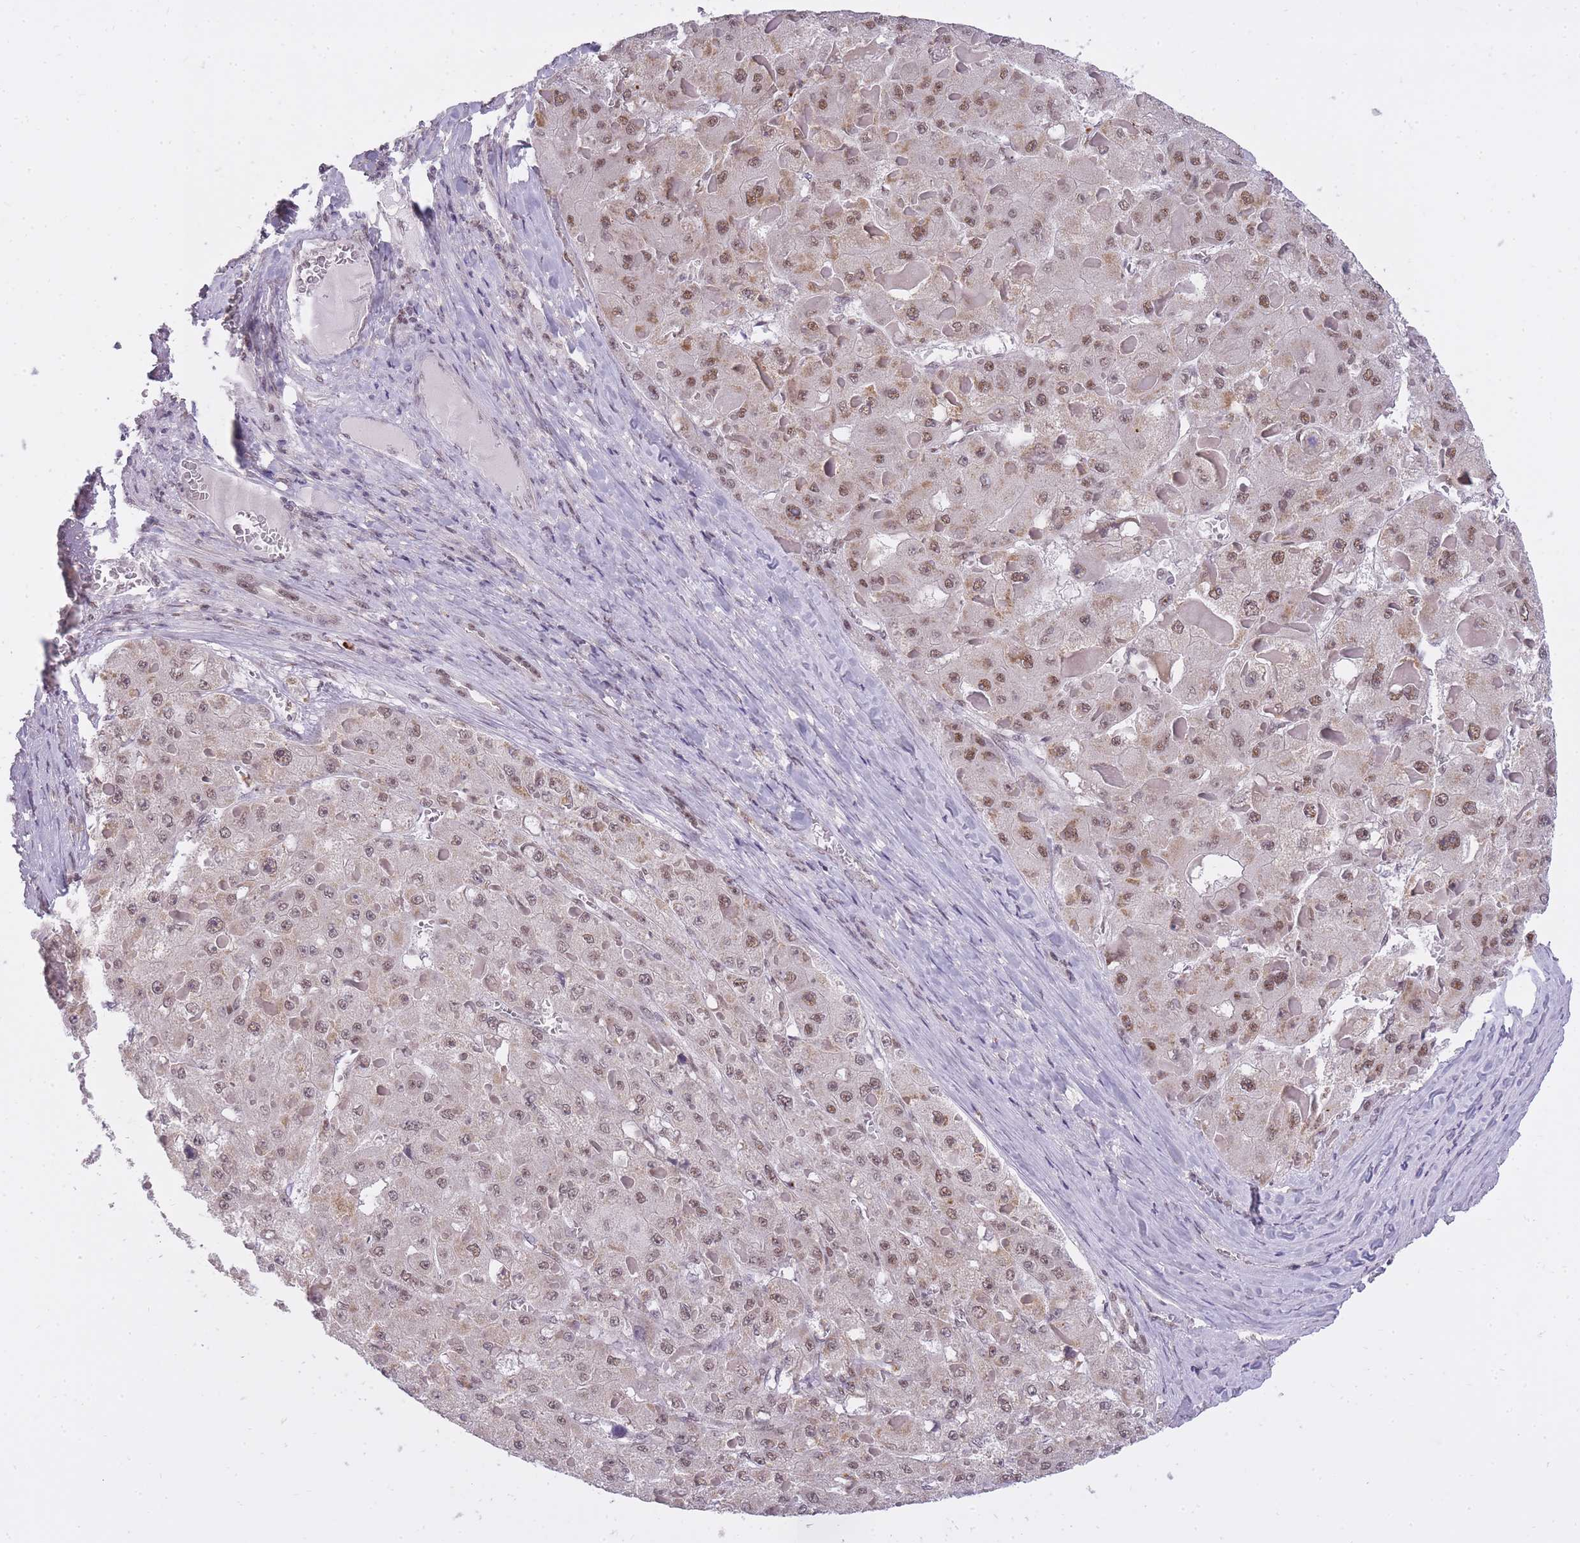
{"staining": {"intensity": "moderate", "quantity": ">75%", "location": "nuclear"}, "tissue": "liver cancer", "cell_type": "Tumor cells", "image_type": "cancer", "snomed": [{"axis": "morphology", "description": "Carcinoma, Hepatocellular, NOS"}, {"axis": "topography", "description": "Liver"}], "caption": "This photomicrograph demonstrates IHC staining of liver hepatocellular carcinoma, with medium moderate nuclear expression in approximately >75% of tumor cells.", "gene": "TIGD1", "patient": {"sex": "female", "age": 73}}